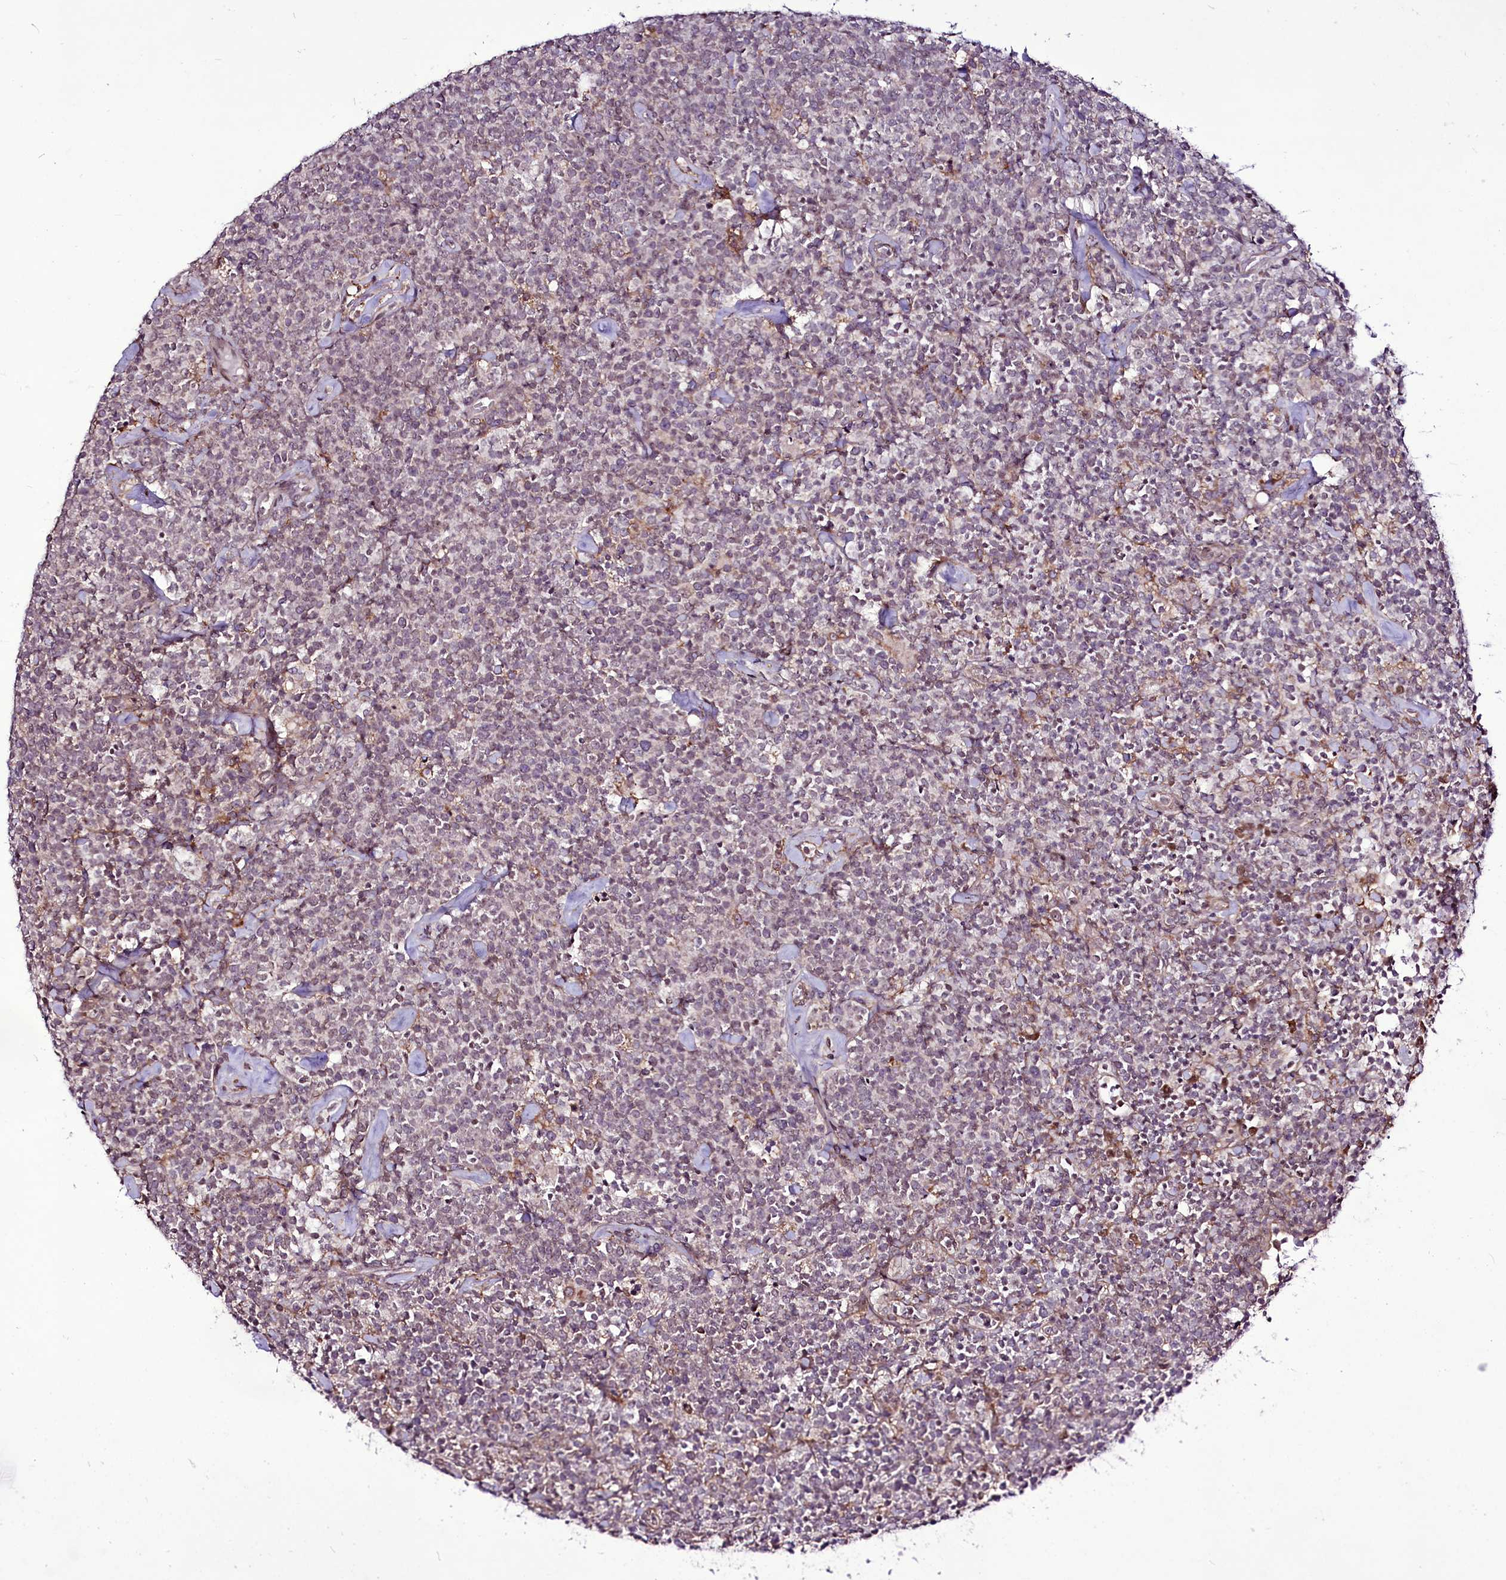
{"staining": {"intensity": "weak", "quantity": "25%-75%", "location": "nuclear"}, "tissue": "lymphoma", "cell_type": "Tumor cells", "image_type": "cancer", "snomed": [{"axis": "morphology", "description": "Malignant lymphoma, non-Hodgkin's type, High grade"}, {"axis": "topography", "description": "Lymph node"}], "caption": "Brown immunohistochemical staining in human high-grade malignant lymphoma, non-Hodgkin's type exhibits weak nuclear positivity in approximately 25%-75% of tumor cells.", "gene": "RSBN1", "patient": {"sex": "male", "age": 61}}